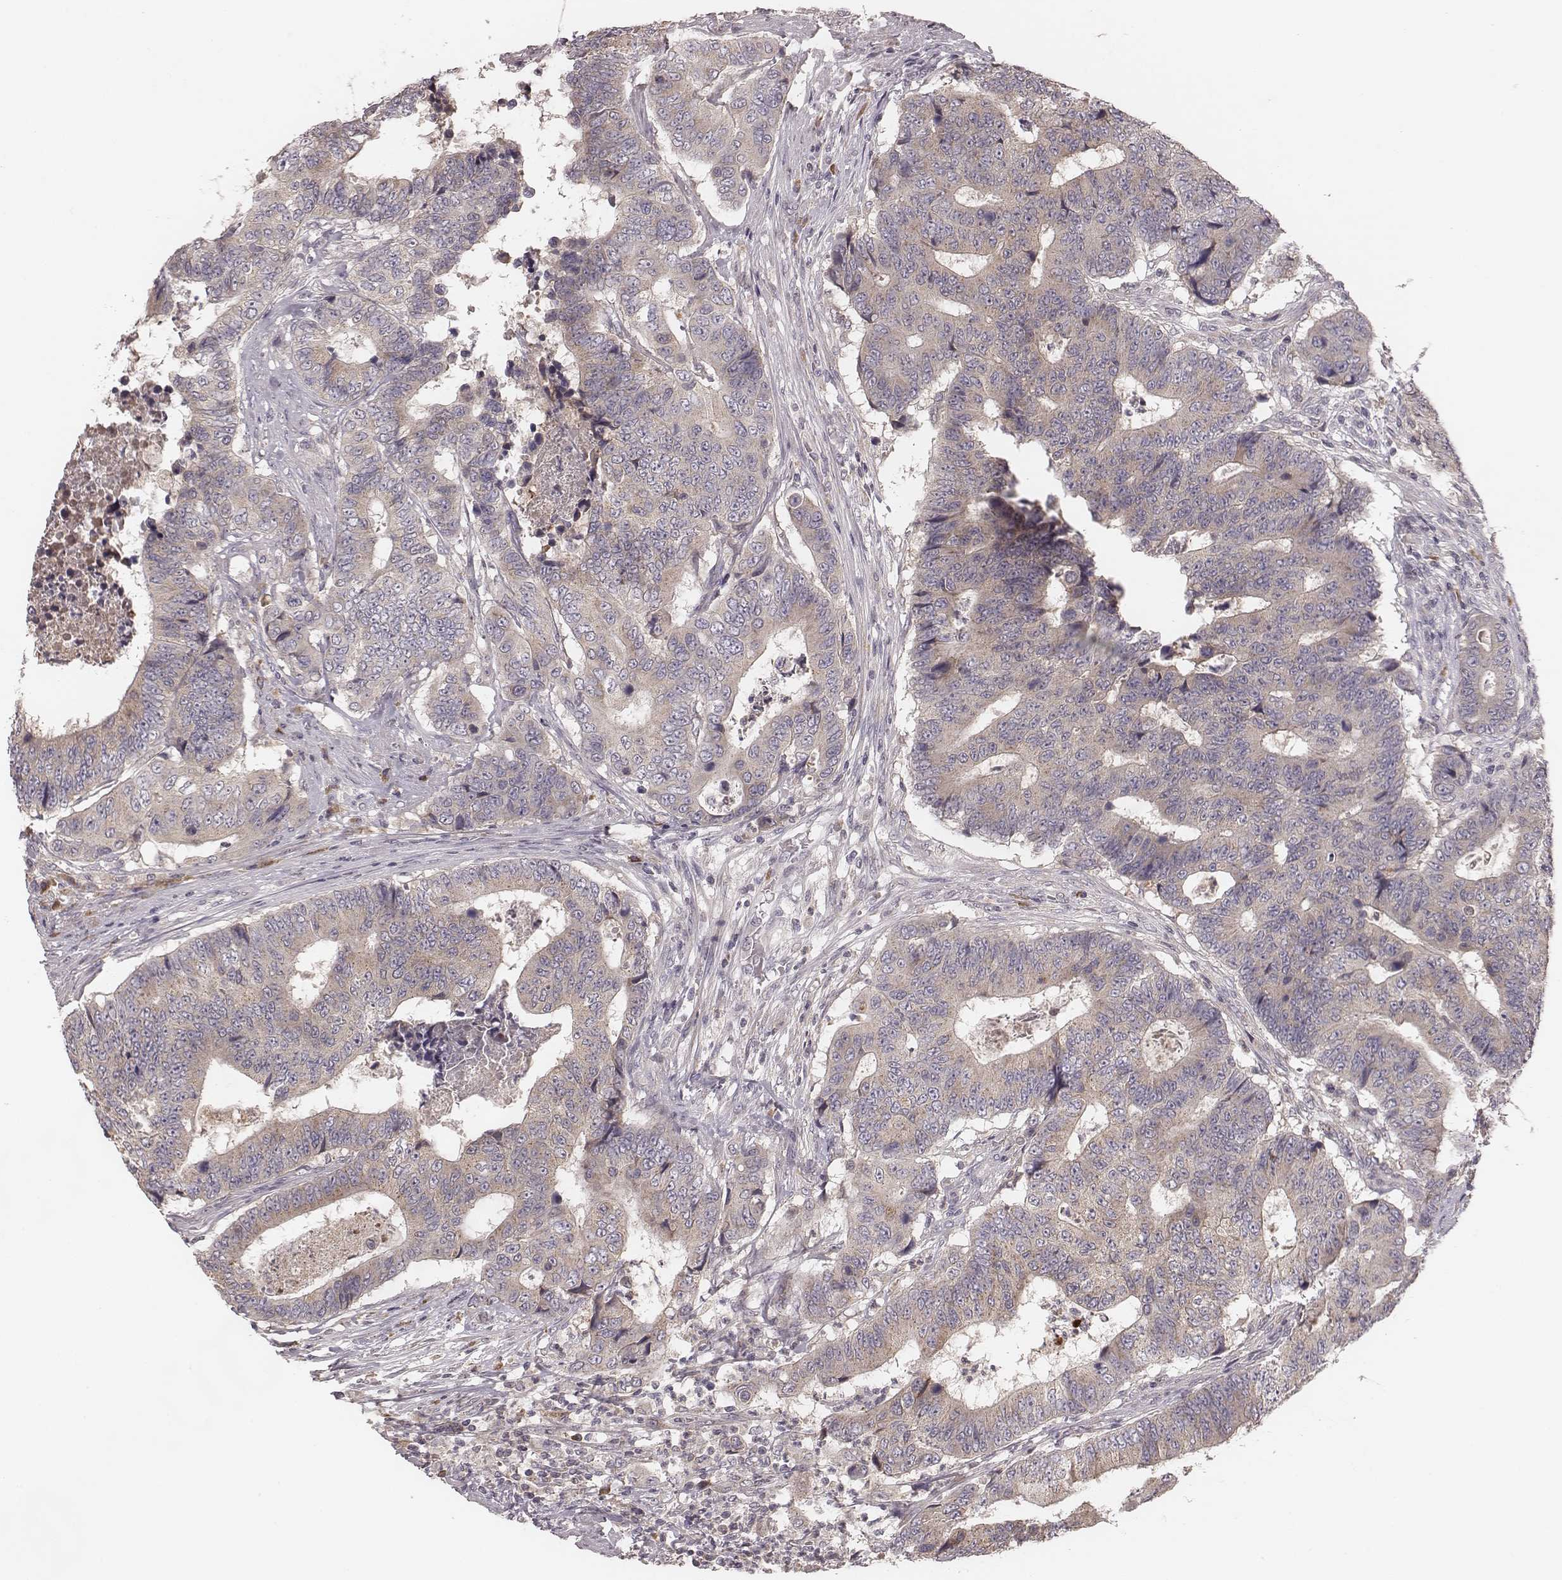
{"staining": {"intensity": "weak", "quantity": ">75%", "location": "cytoplasmic/membranous"}, "tissue": "colorectal cancer", "cell_type": "Tumor cells", "image_type": "cancer", "snomed": [{"axis": "morphology", "description": "Adenocarcinoma, NOS"}, {"axis": "topography", "description": "Colon"}], "caption": "Colorectal cancer (adenocarcinoma) stained with a protein marker exhibits weak staining in tumor cells.", "gene": "P2RX5", "patient": {"sex": "female", "age": 48}}